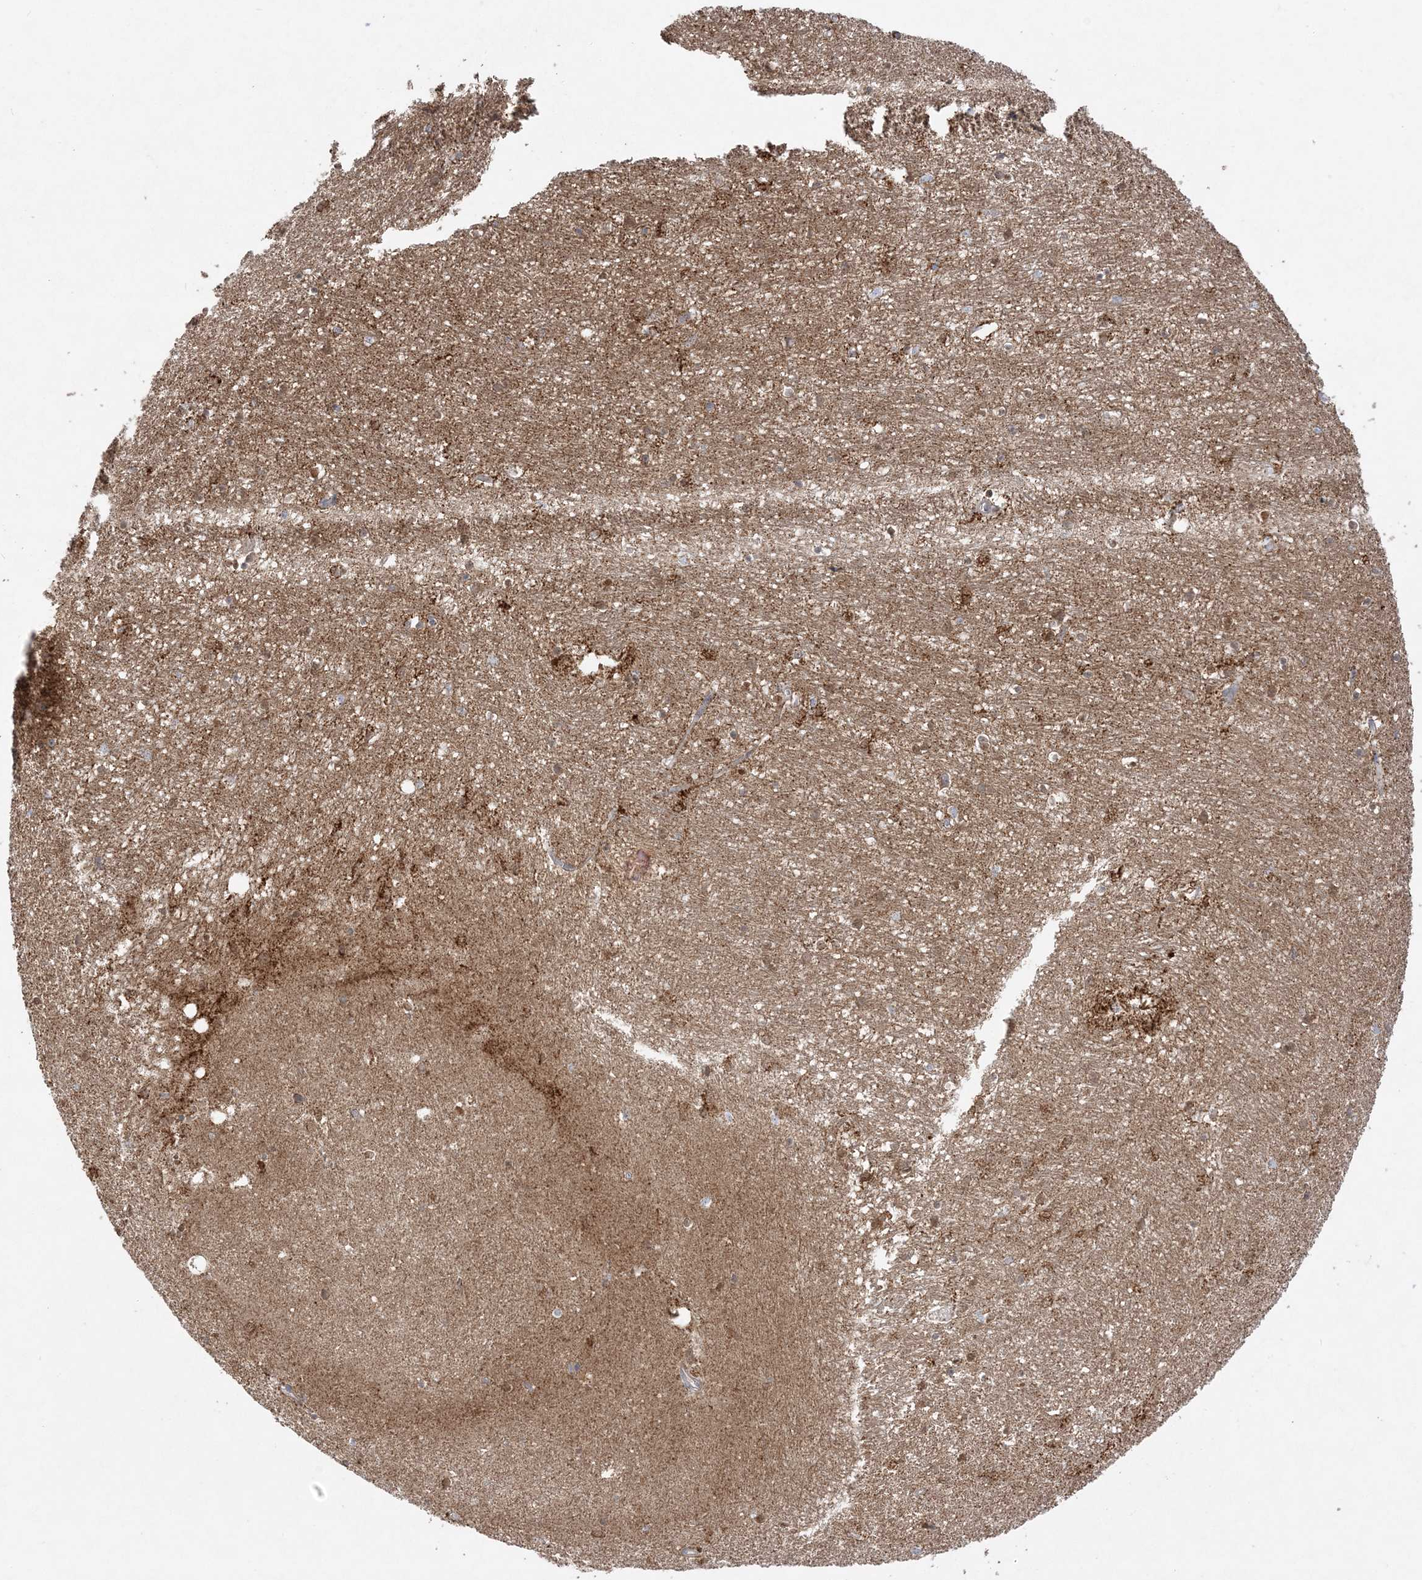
{"staining": {"intensity": "moderate", "quantity": "<25%", "location": "cytoplasmic/membranous"}, "tissue": "hippocampus", "cell_type": "Glial cells", "image_type": "normal", "snomed": [{"axis": "morphology", "description": "Normal tissue, NOS"}, {"axis": "topography", "description": "Hippocampus"}], "caption": "Glial cells display moderate cytoplasmic/membranous staining in about <25% of cells in benign hippocampus. (DAB IHC, brown staining for protein, blue staining for nuclei).", "gene": "INPP1", "patient": {"sex": "female", "age": 64}}